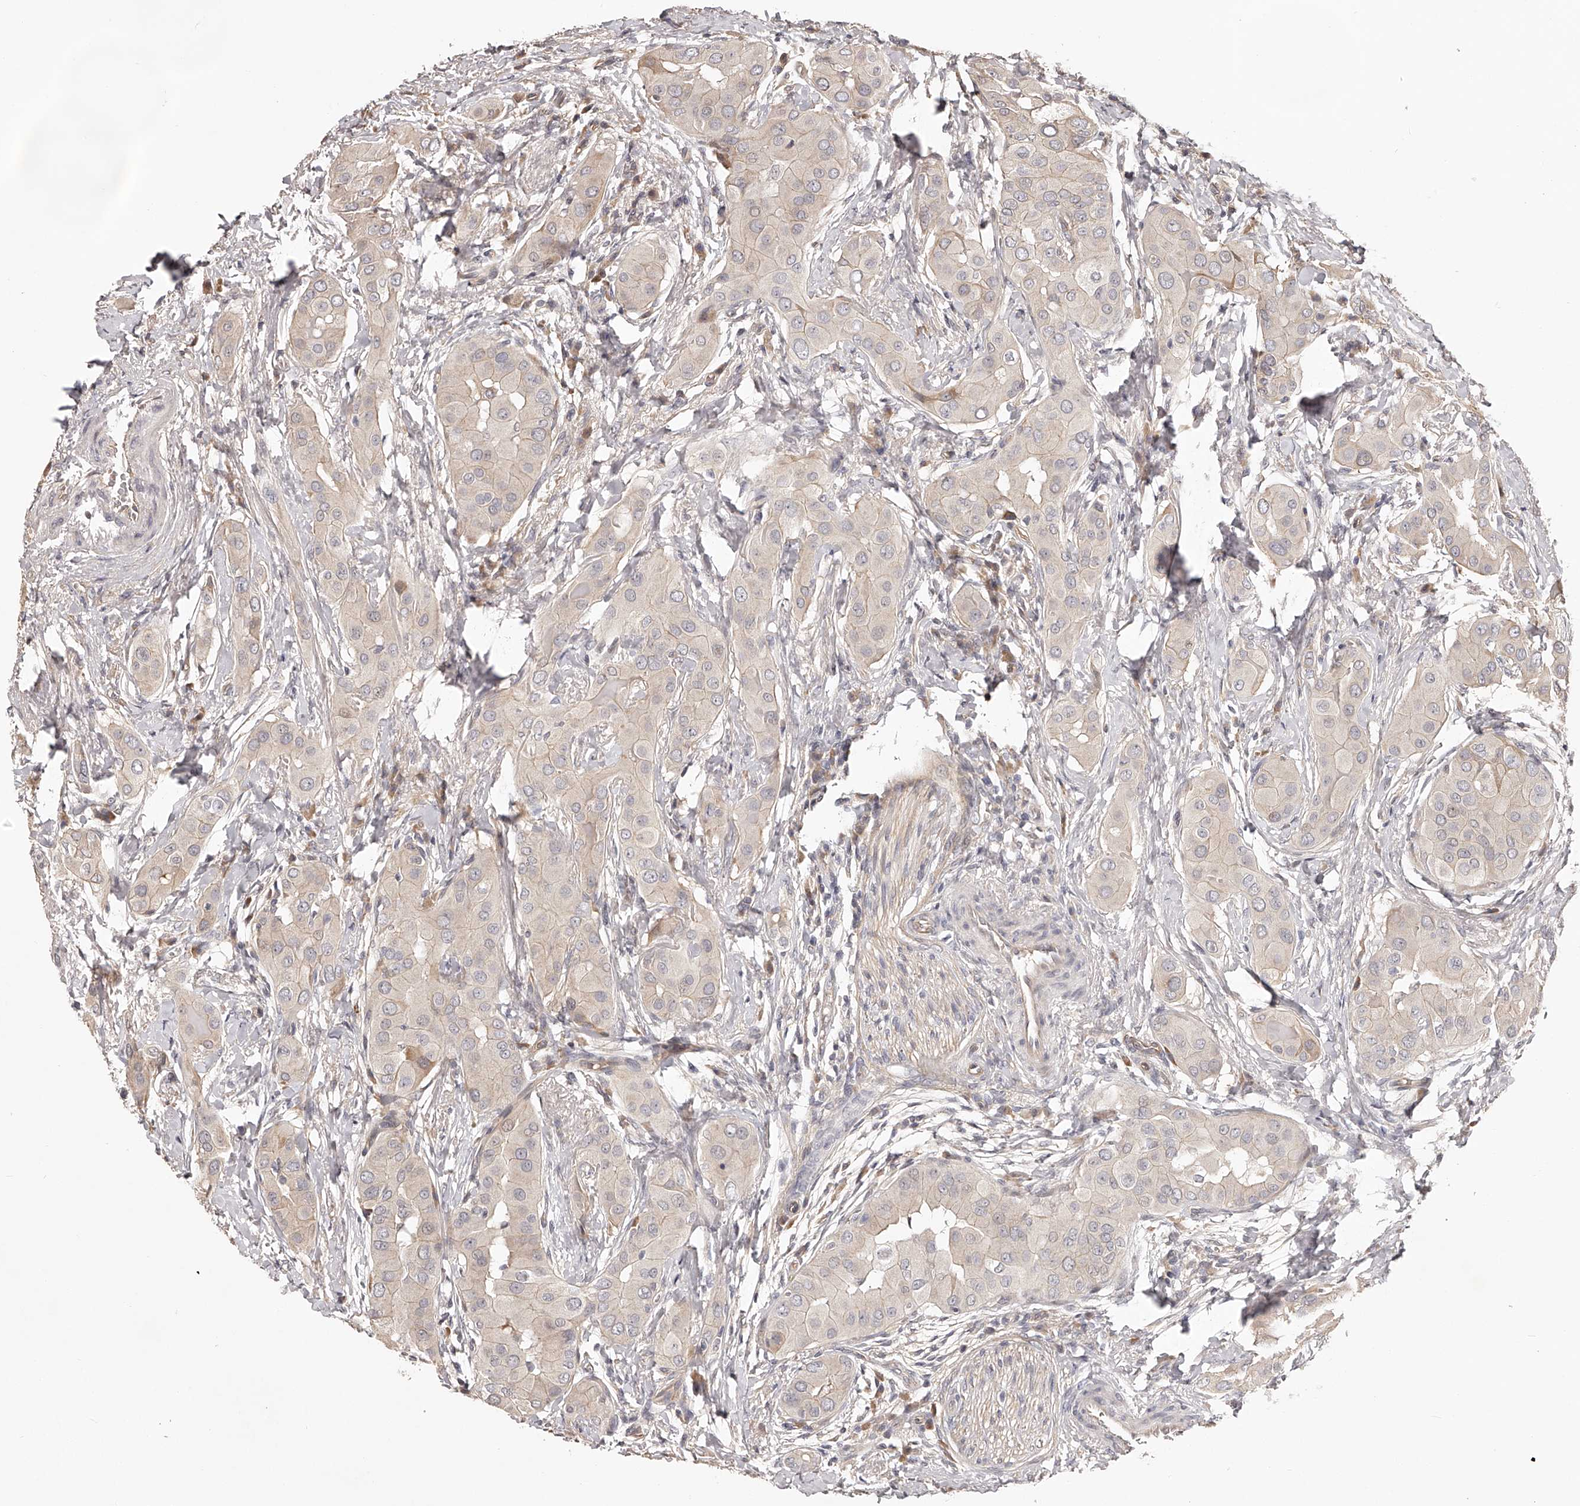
{"staining": {"intensity": "weak", "quantity": "25%-75%", "location": "cytoplasmic/membranous"}, "tissue": "thyroid cancer", "cell_type": "Tumor cells", "image_type": "cancer", "snomed": [{"axis": "morphology", "description": "Papillary adenocarcinoma, NOS"}, {"axis": "topography", "description": "Thyroid gland"}], "caption": "A histopathology image showing weak cytoplasmic/membranous positivity in approximately 25%-75% of tumor cells in thyroid papillary adenocarcinoma, as visualized by brown immunohistochemical staining.", "gene": "ZNF582", "patient": {"sex": "male", "age": 33}}